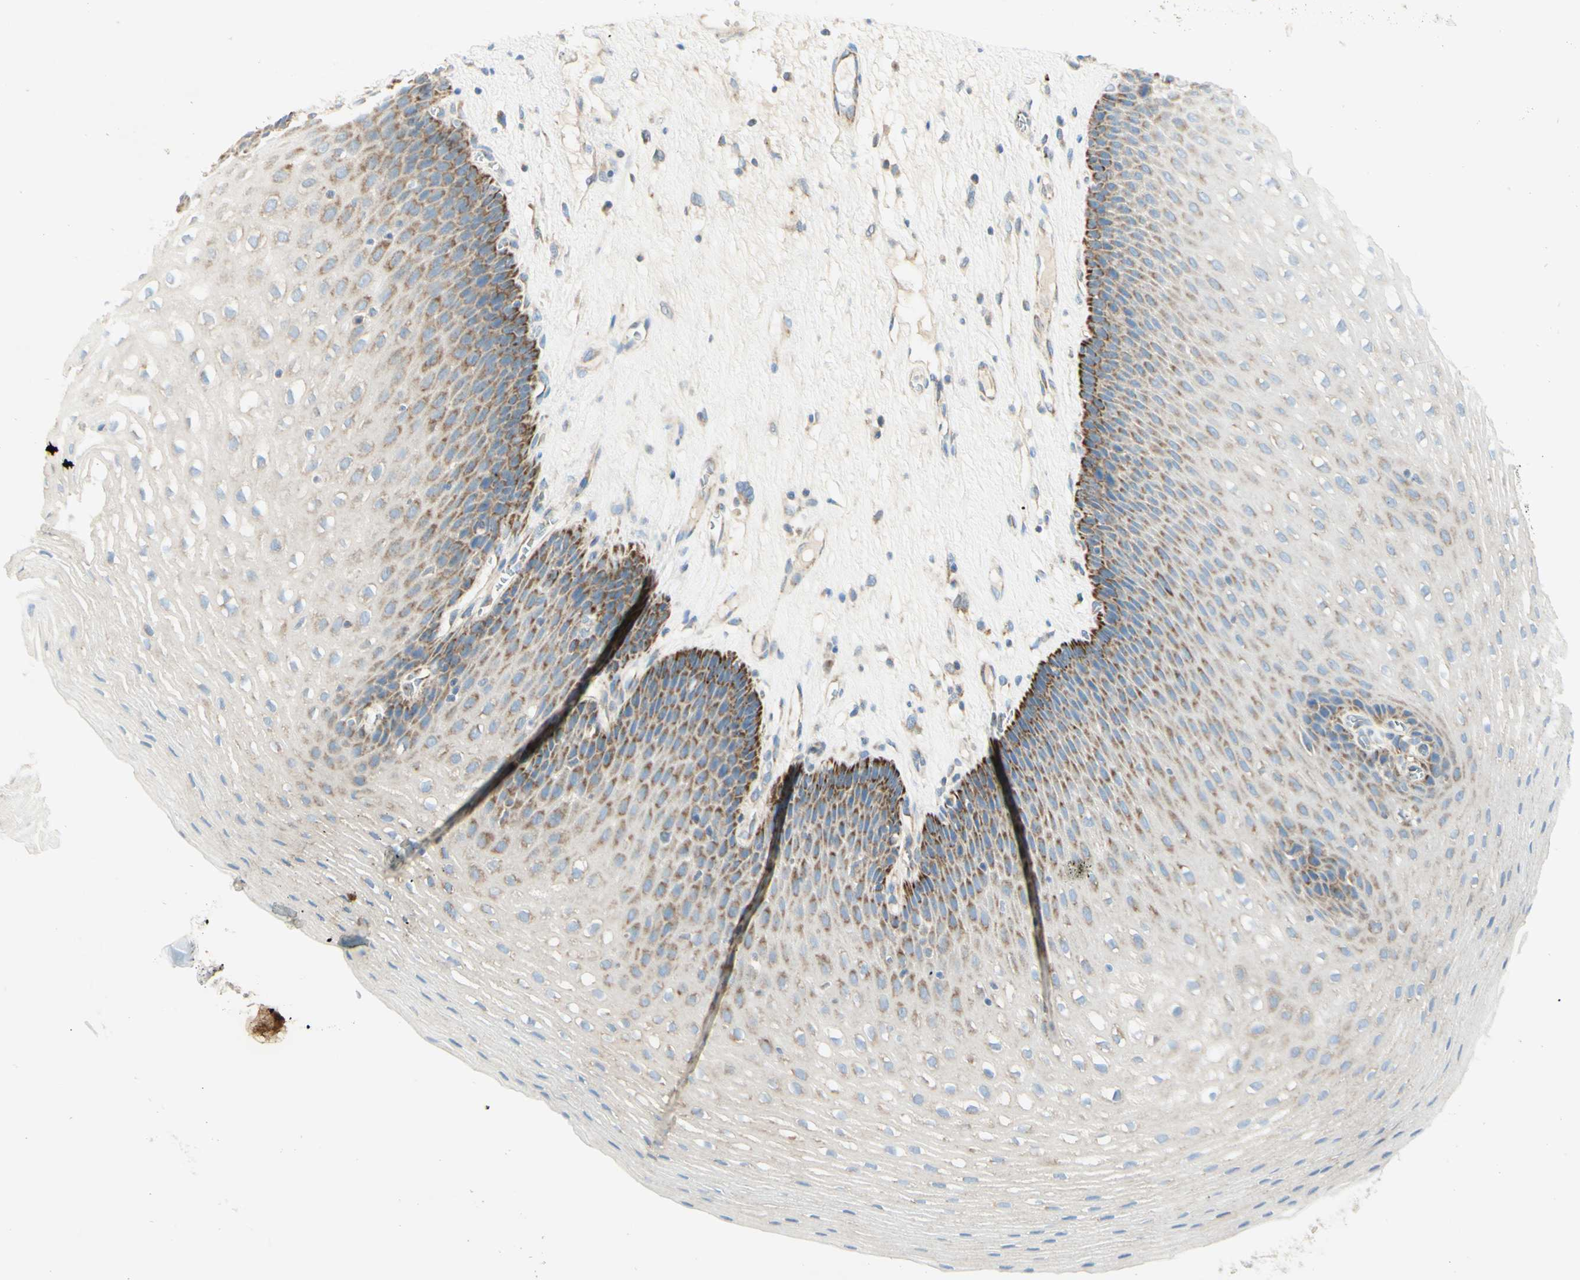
{"staining": {"intensity": "moderate", "quantity": "<25%", "location": "cytoplasmic/membranous"}, "tissue": "esophagus", "cell_type": "Squamous epithelial cells", "image_type": "normal", "snomed": [{"axis": "morphology", "description": "Normal tissue, NOS"}, {"axis": "topography", "description": "Esophagus"}], "caption": "The micrograph exhibits staining of benign esophagus, revealing moderate cytoplasmic/membranous protein positivity (brown color) within squamous epithelial cells.", "gene": "ARMC10", "patient": {"sex": "male", "age": 48}}